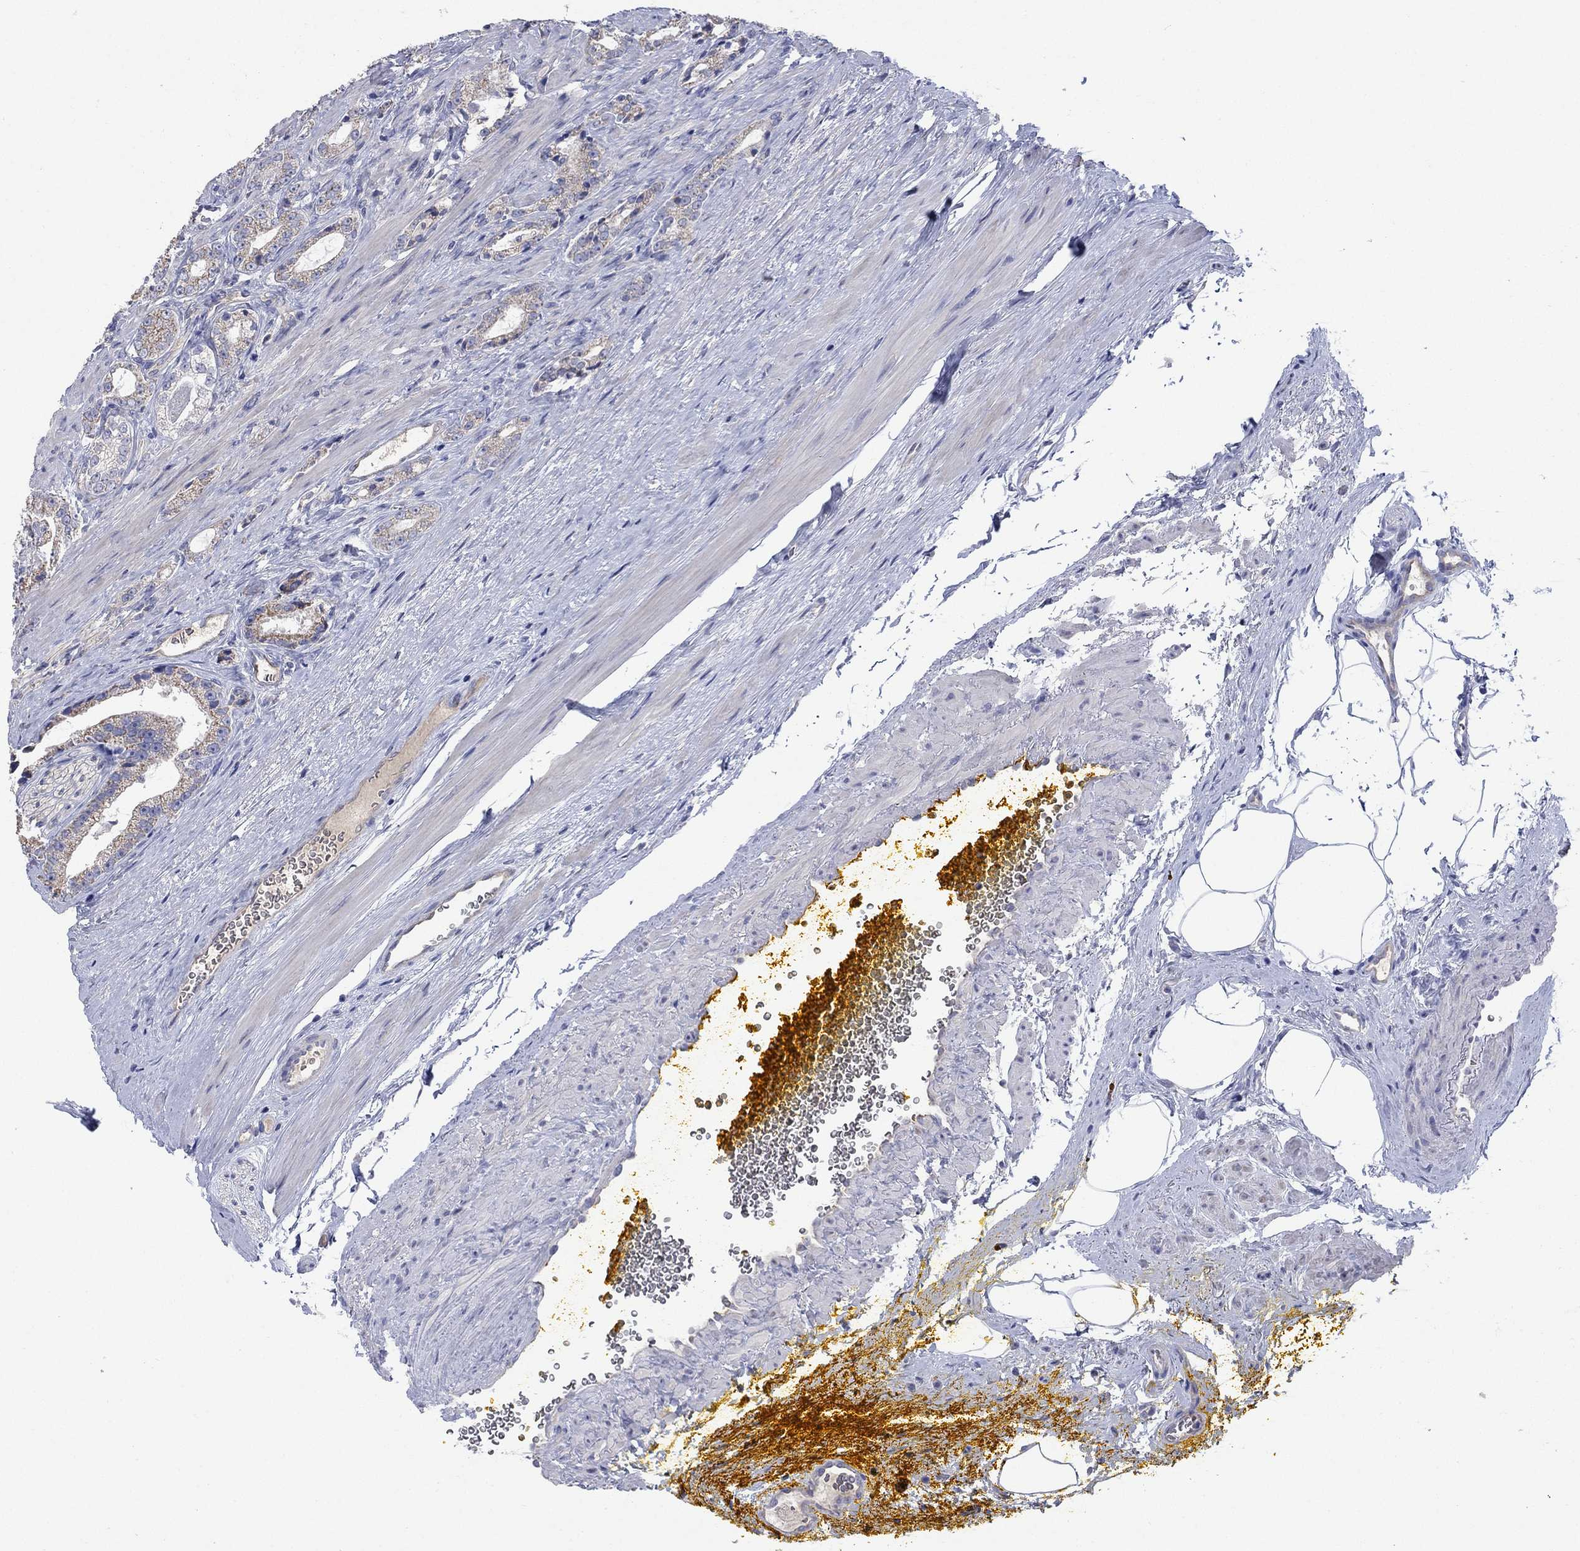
{"staining": {"intensity": "weak", "quantity": ">75%", "location": "cytoplasmic/membranous"}, "tissue": "prostate cancer", "cell_type": "Tumor cells", "image_type": "cancer", "snomed": [{"axis": "morphology", "description": "Adenocarcinoma, NOS"}, {"axis": "topography", "description": "Prostate"}], "caption": "Prostate cancer stained for a protein (brown) reveals weak cytoplasmic/membranous positive expression in approximately >75% of tumor cells.", "gene": "CLVS1", "patient": {"sex": "male", "age": 67}}